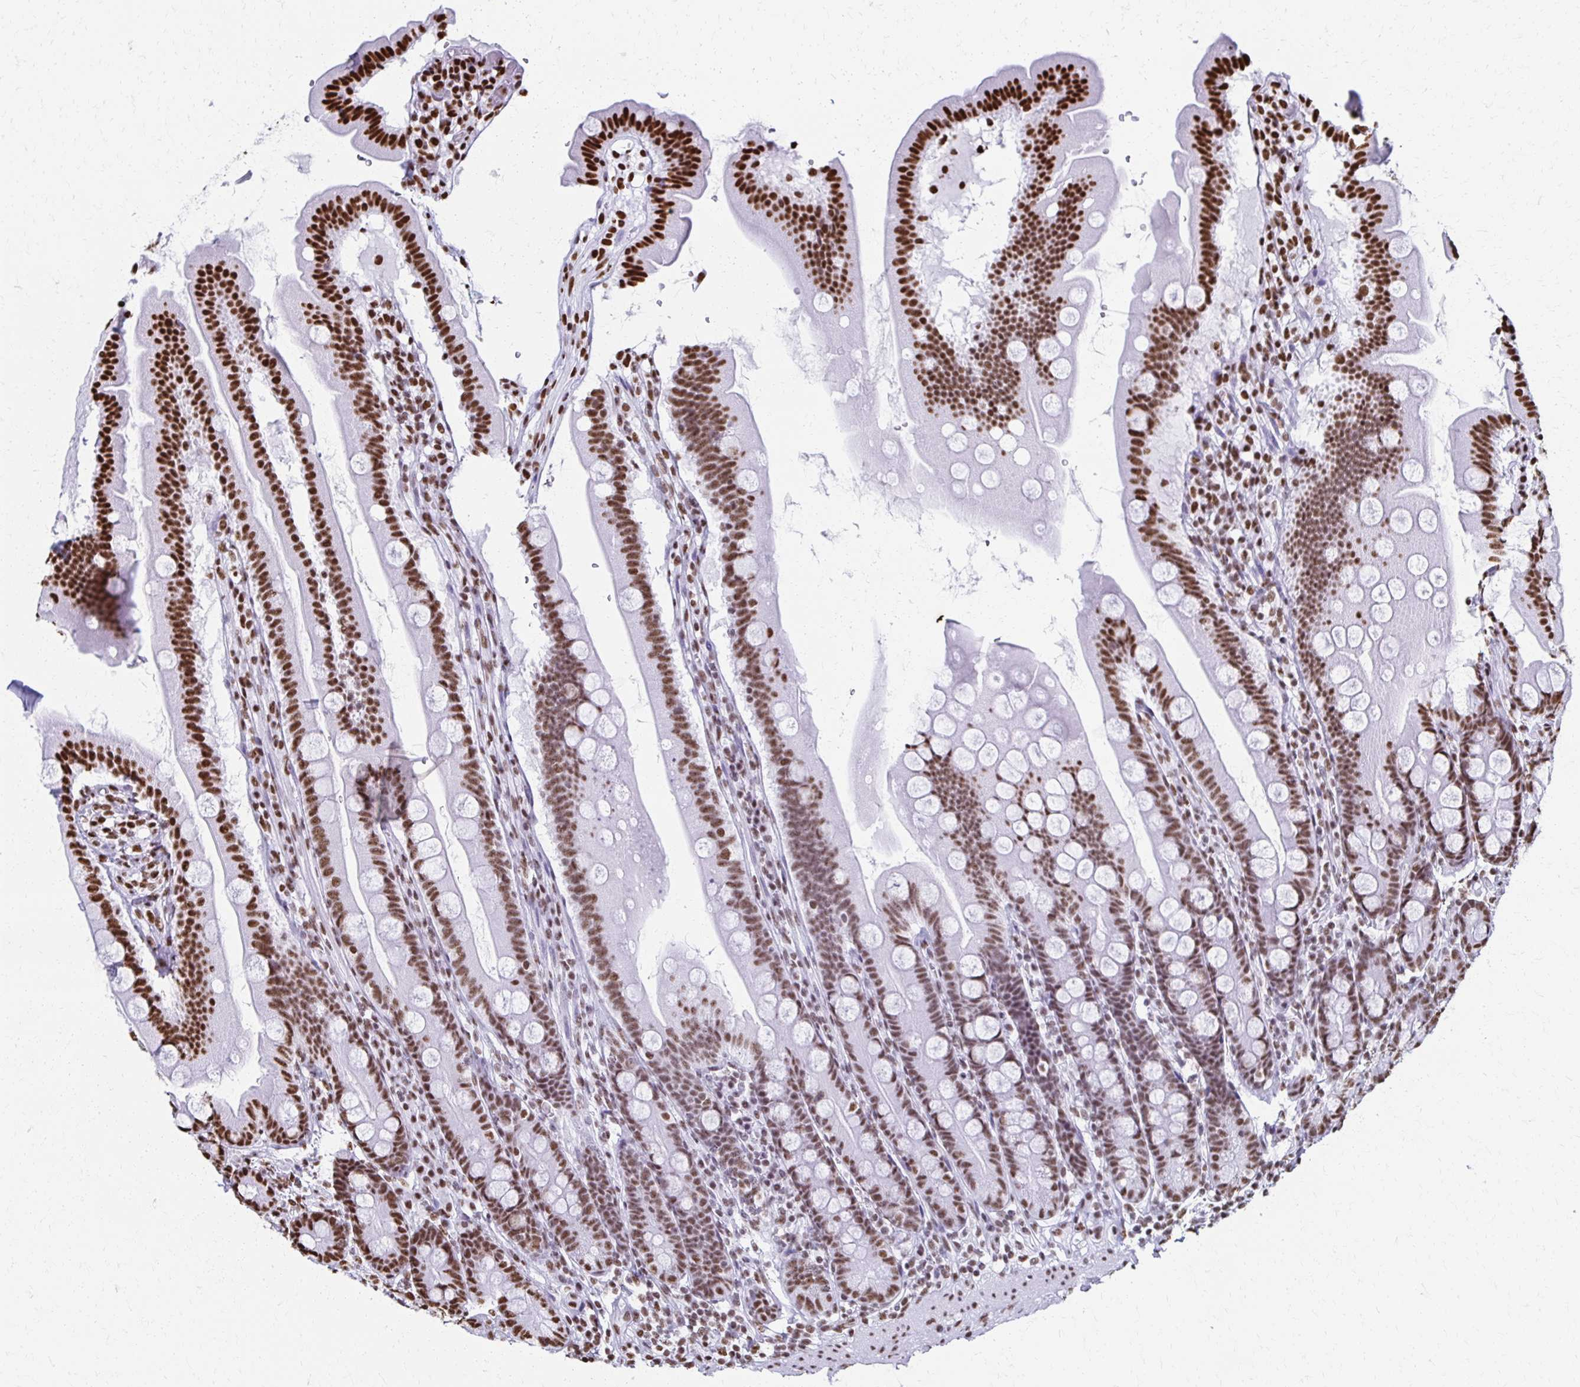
{"staining": {"intensity": "strong", "quantity": ">75%", "location": "nuclear"}, "tissue": "duodenum", "cell_type": "Glandular cells", "image_type": "normal", "snomed": [{"axis": "morphology", "description": "Normal tissue, NOS"}, {"axis": "topography", "description": "Duodenum"}], "caption": "Brown immunohistochemical staining in normal duodenum displays strong nuclear positivity in about >75% of glandular cells. (brown staining indicates protein expression, while blue staining denotes nuclei).", "gene": "NONO", "patient": {"sex": "female", "age": 67}}